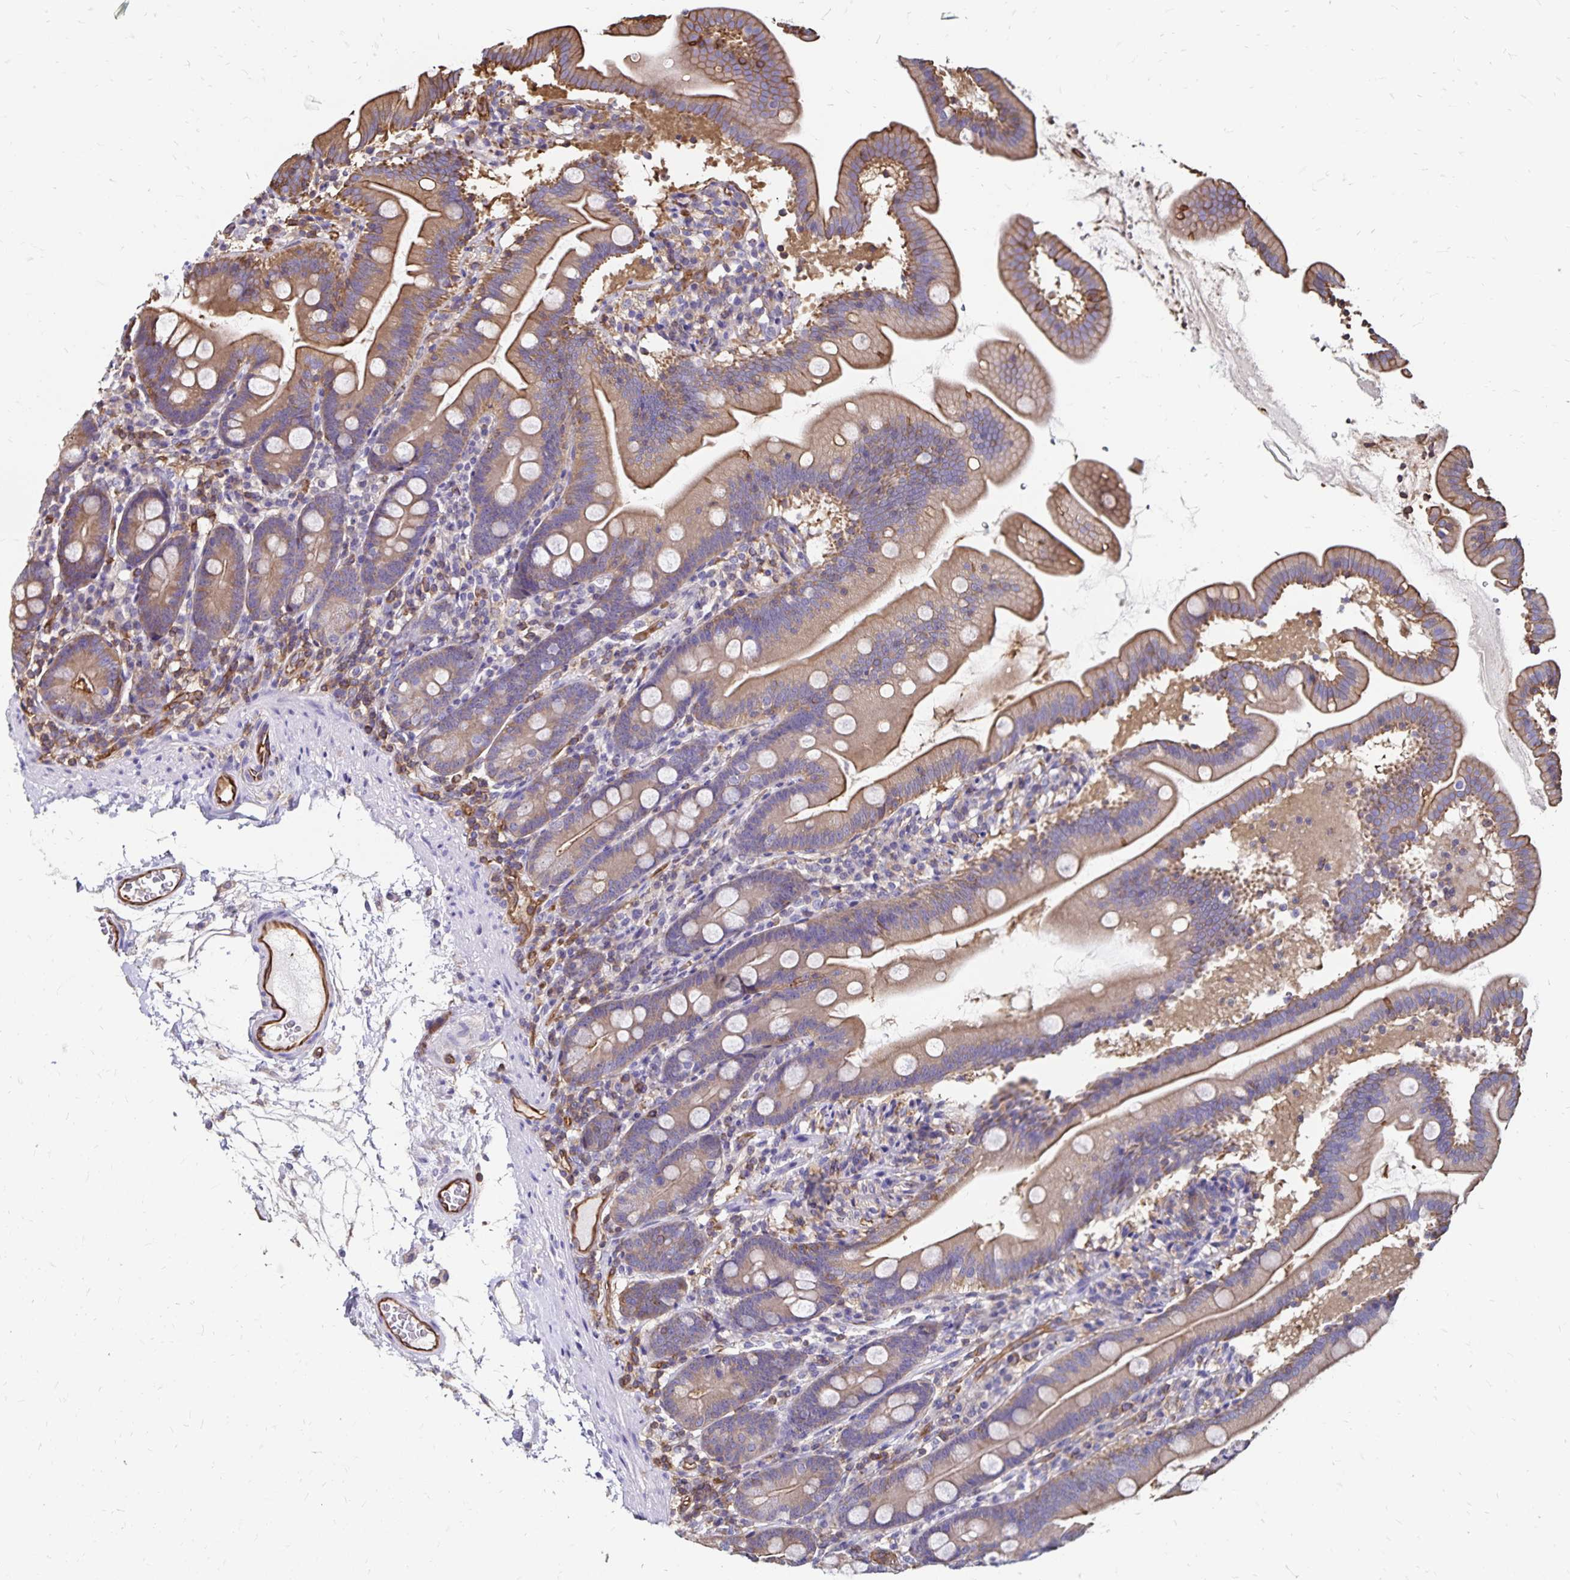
{"staining": {"intensity": "moderate", "quantity": "25%-75%", "location": "cytoplasmic/membranous"}, "tissue": "duodenum", "cell_type": "Glandular cells", "image_type": "normal", "snomed": [{"axis": "morphology", "description": "Normal tissue, NOS"}, {"axis": "topography", "description": "Duodenum"}], "caption": "The histopathology image demonstrates immunohistochemical staining of benign duodenum. There is moderate cytoplasmic/membranous expression is seen in about 25%-75% of glandular cells.", "gene": "RPRML", "patient": {"sex": "female", "age": 67}}